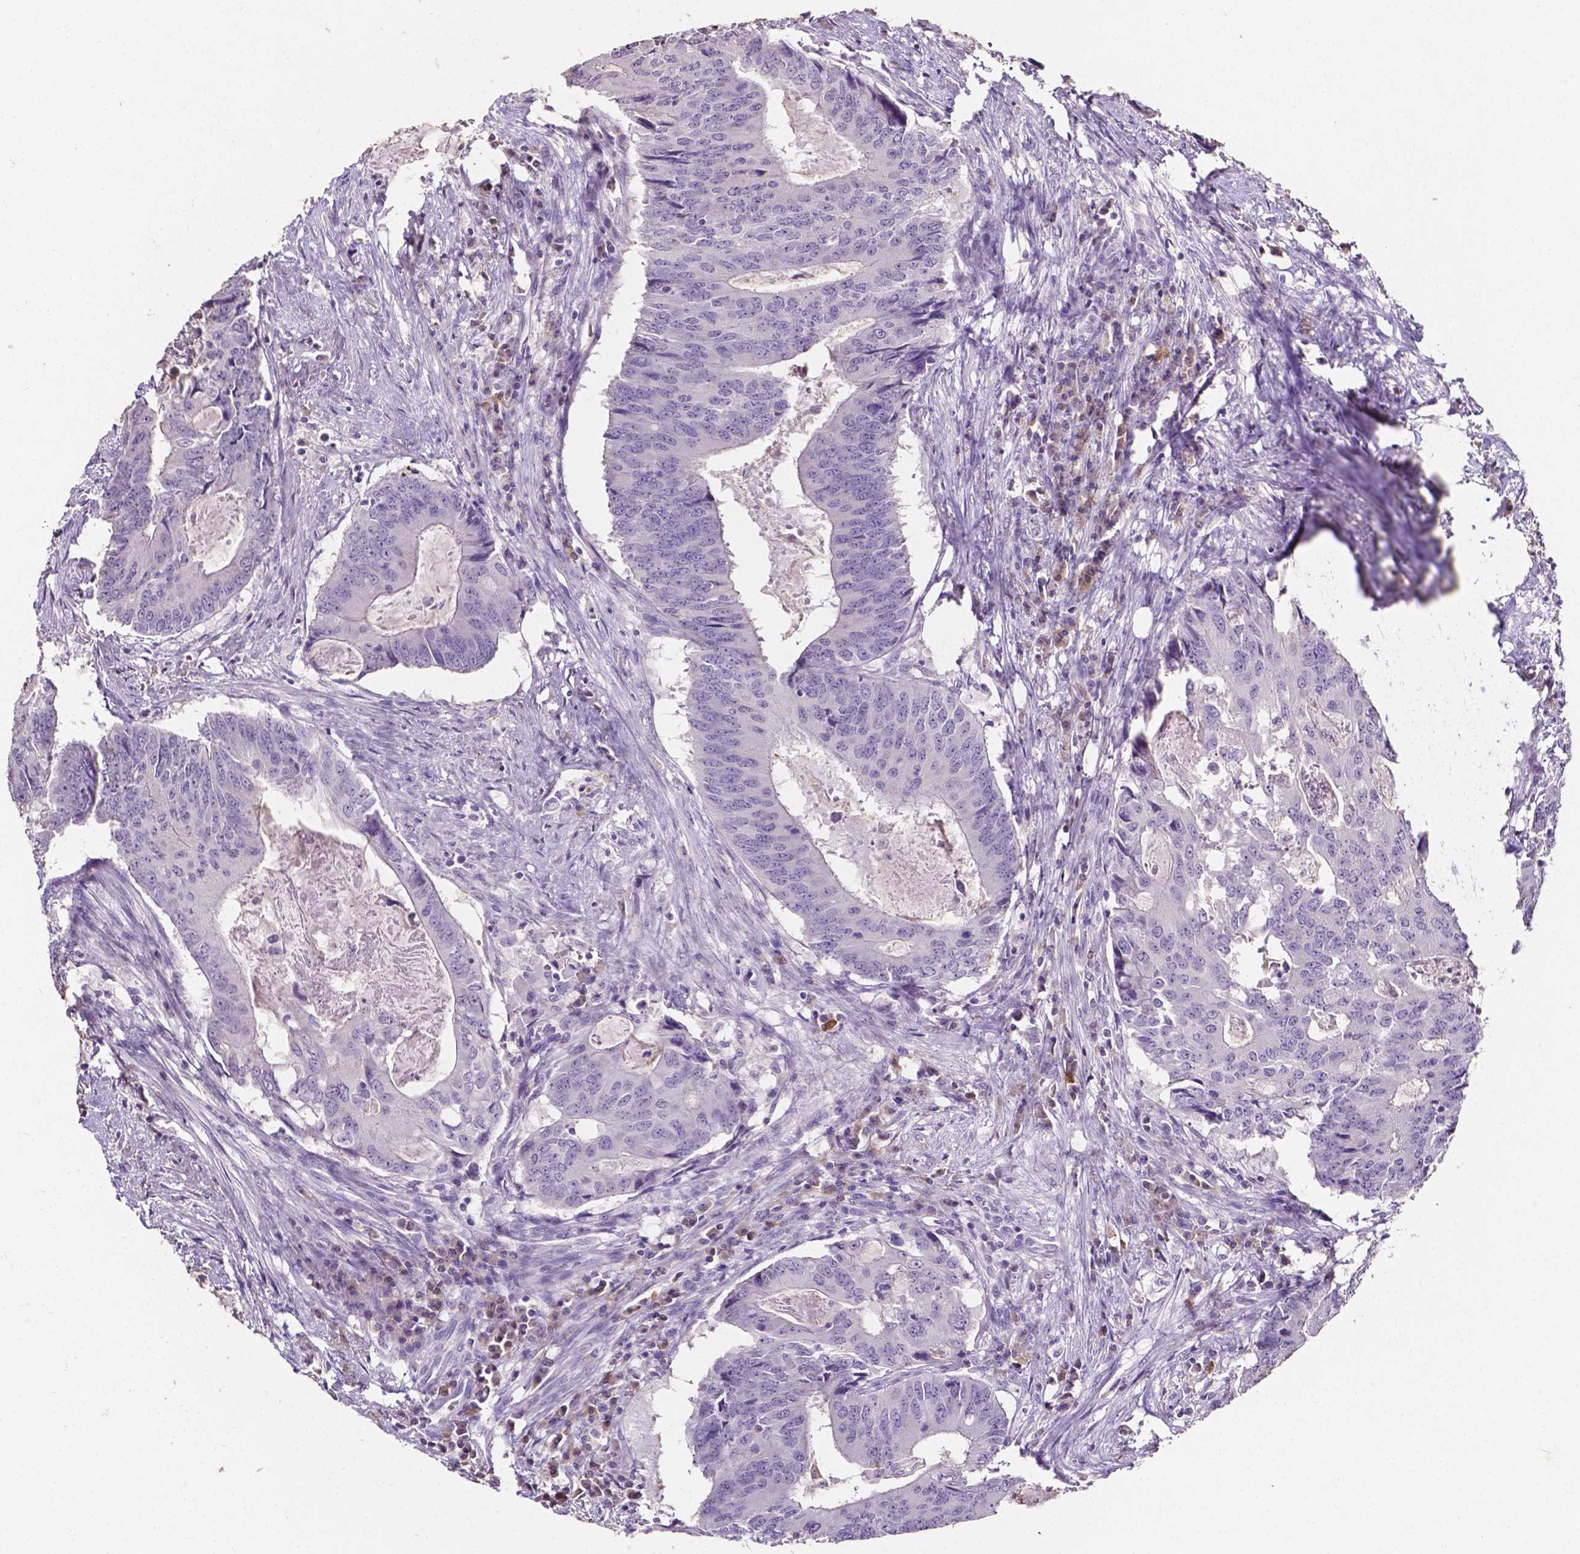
{"staining": {"intensity": "negative", "quantity": "none", "location": "none"}, "tissue": "colorectal cancer", "cell_type": "Tumor cells", "image_type": "cancer", "snomed": [{"axis": "morphology", "description": "Adenocarcinoma, NOS"}, {"axis": "topography", "description": "Colon"}], "caption": "Immunohistochemical staining of human colorectal cancer (adenocarcinoma) exhibits no significant expression in tumor cells.", "gene": "PSAT1", "patient": {"sex": "male", "age": 67}}